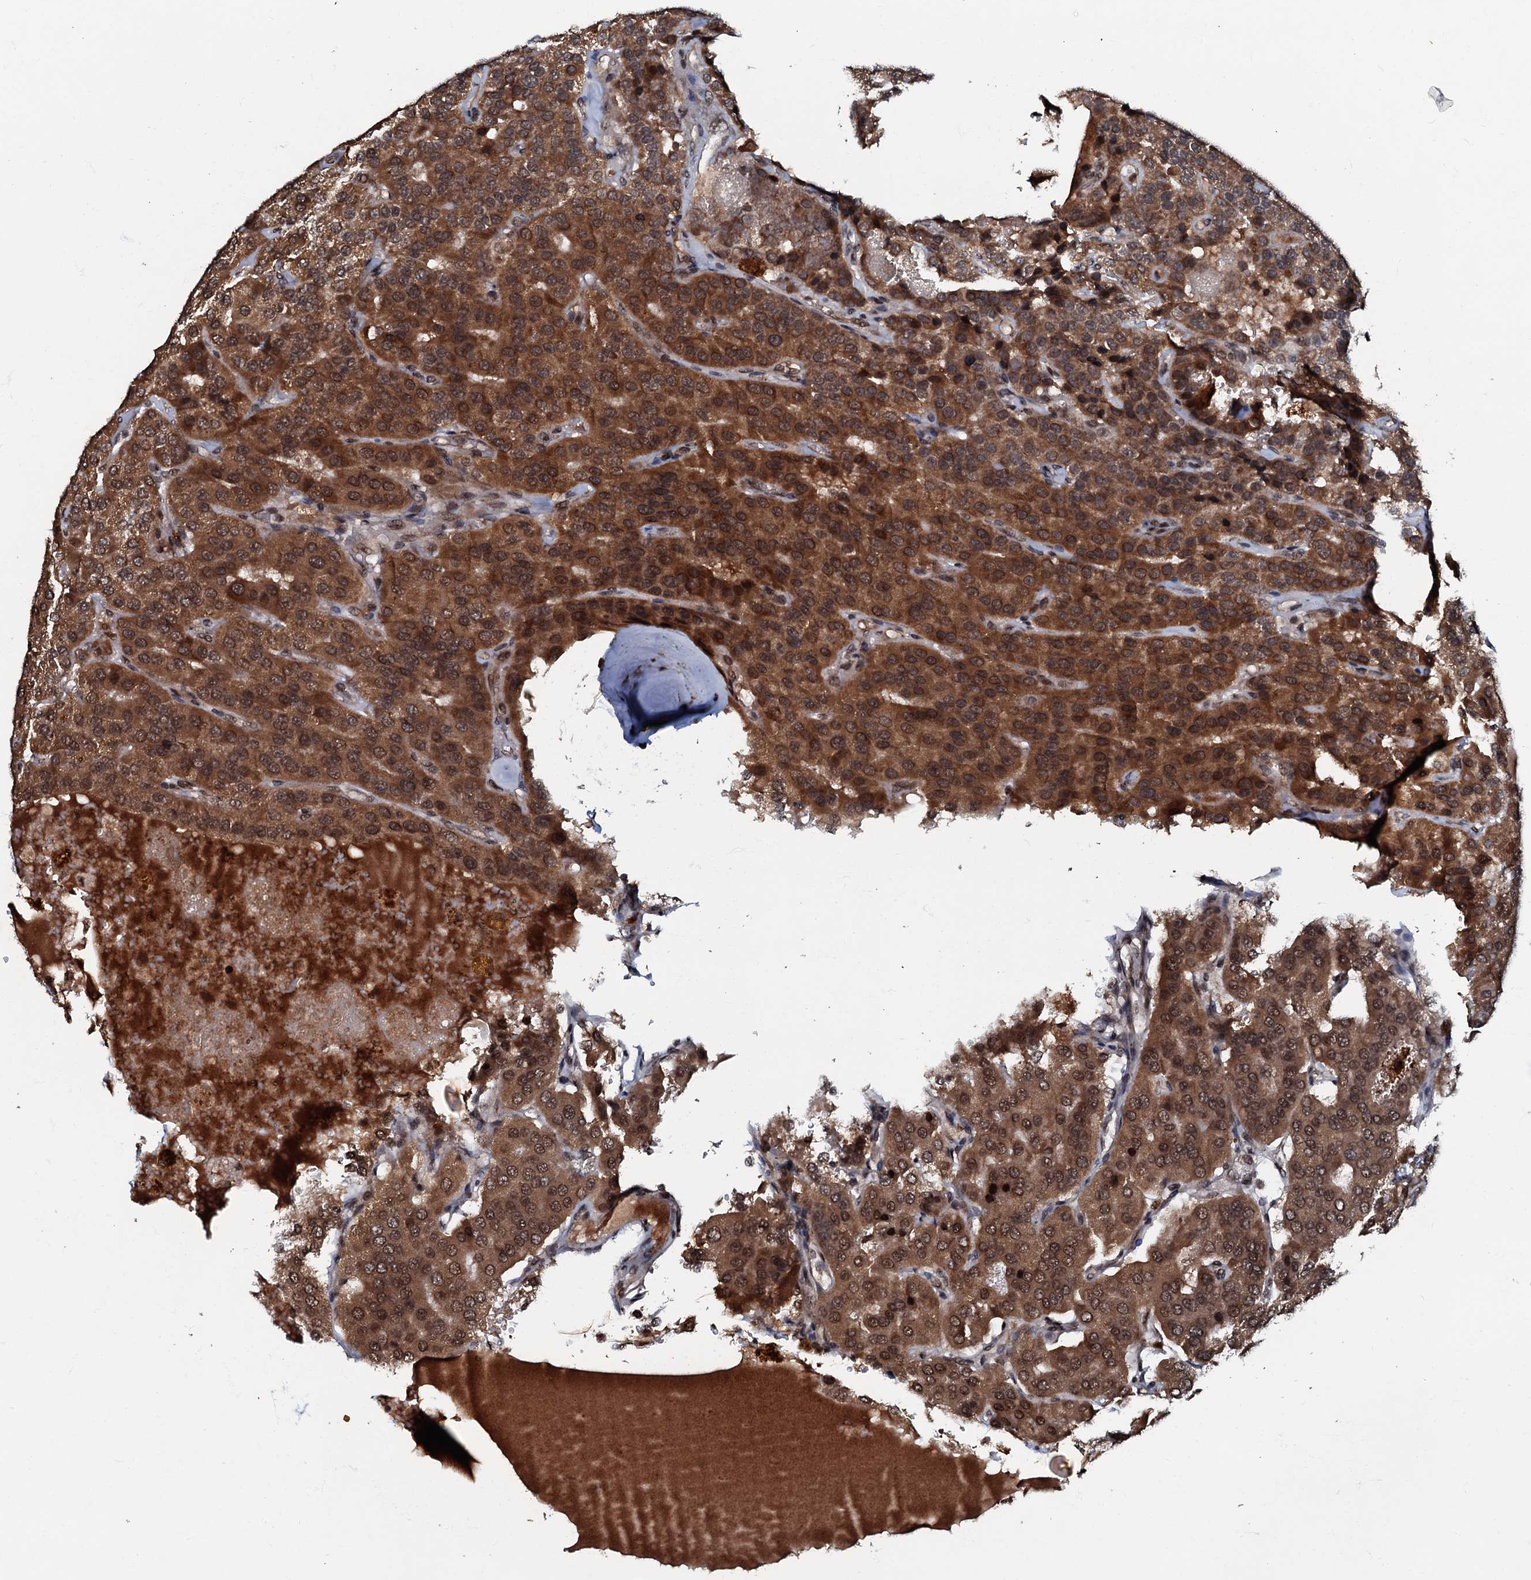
{"staining": {"intensity": "strong", "quantity": ">75%", "location": "cytoplasmic/membranous,nuclear"}, "tissue": "parathyroid gland", "cell_type": "Glandular cells", "image_type": "normal", "snomed": [{"axis": "morphology", "description": "Normal tissue, NOS"}, {"axis": "morphology", "description": "Adenoma, NOS"}, {"axis": "topography", "description": "Parathyroid gland"}], "caption": "Parathyroid gland stained with a brown dye shows strong cytoplasmic/membranous,nuclear positive expression in about >75% of glandular cells.", "gene": "C18orf32", "patient": {"sex": "female", "age": 86}}